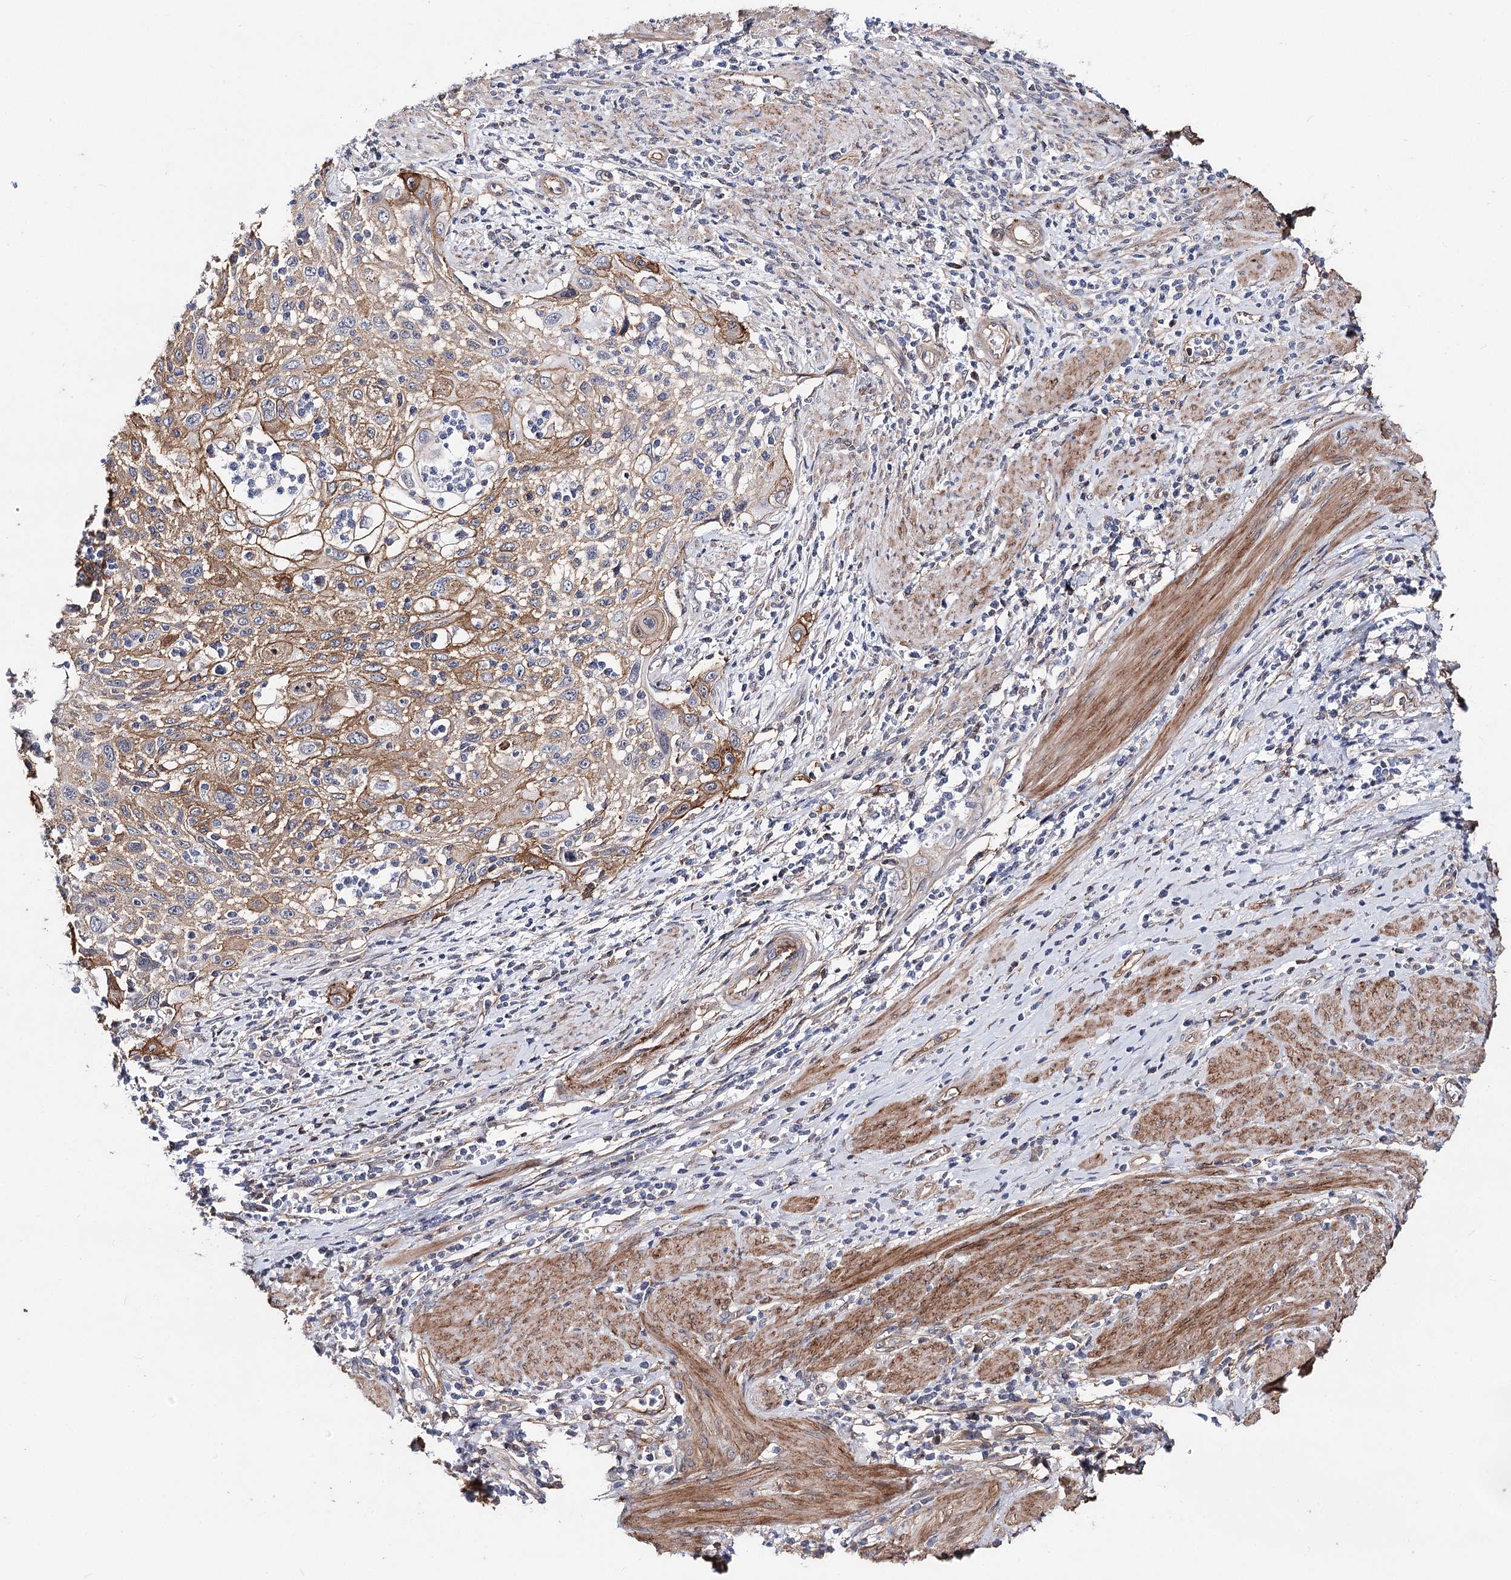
{"staining": {"intensity": "moderate", "quantity": "25%-75%", "location": "cytoplasmic/membranous"}, "tissue": "cervical cancer", "cell_type": "Tumor cells", "image_type": "cancer", "snomed": [{"axis": "morphology", "description": "Squamous cell carcinoma, NOS"}, {"axis": "topography", "description": "Cervix"}], "caption": "Immunohistochemistry photomicrograph of human squamous cell carcinoma (cervical) stained for a protein (brown), which shows medium levels of moderate cytoplasmic/membranous positivity in about 25%-75% of tumor cells.", "gene": "TMEM218", "patient": {"sex": "female", "age": 70}}